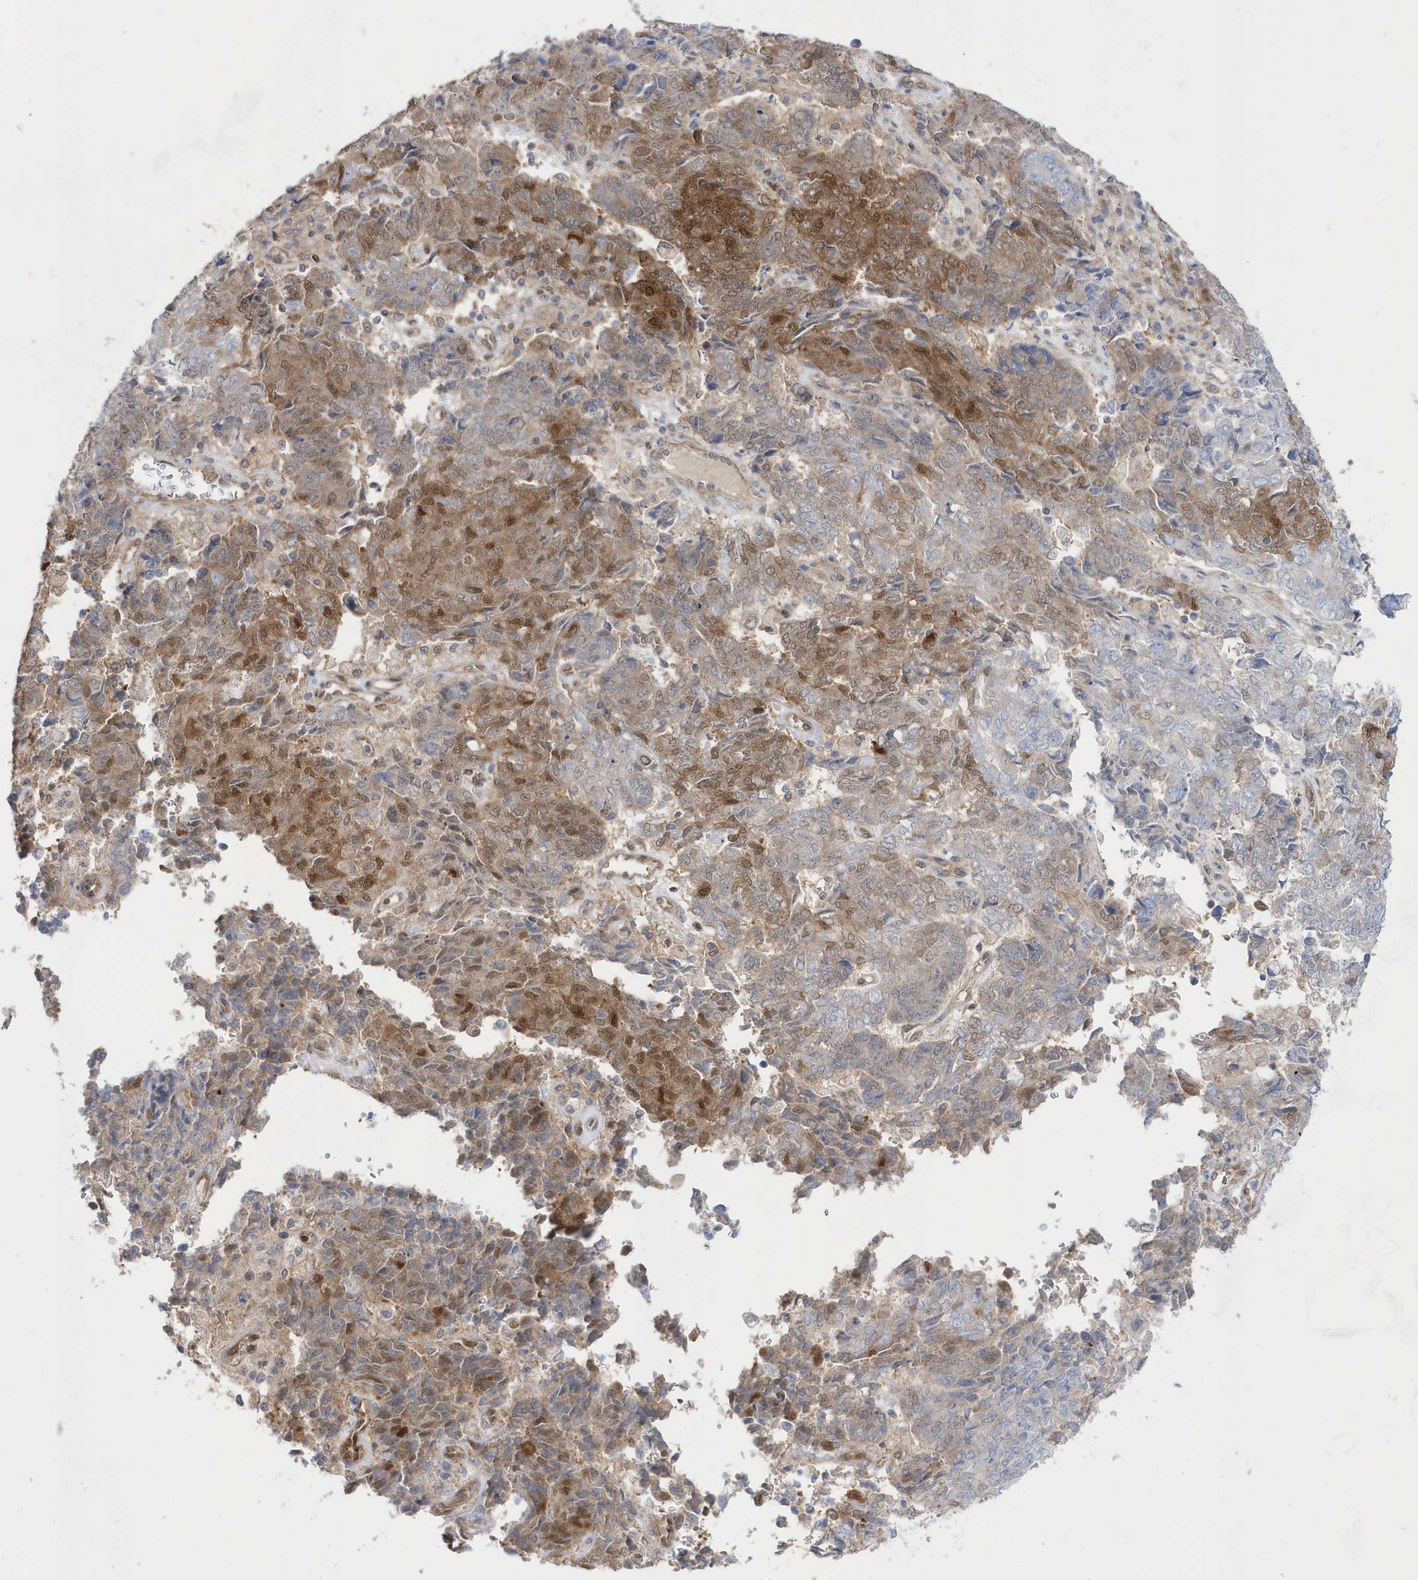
{"staining": {"intensity": "moderate", "quantity": ">75%", "location": "cytoplasmic/membranous,nuclear"}, "tissue": "endometrial cancer", "cell_type": "Tumor cells", "image_type": "cancer", "snomed": [{"axis": "morphology", "description": "Adenocarcinoma, NOS"}, {"axis": "topography", "description": "Endometrium"}], "caption": "Endometrial cancer (adenocarcinoma) stained with a protein marker shows moderate staining in tumor cells.", "gene": "BDH2", "patient": {"sex": "female", "age": 80}}